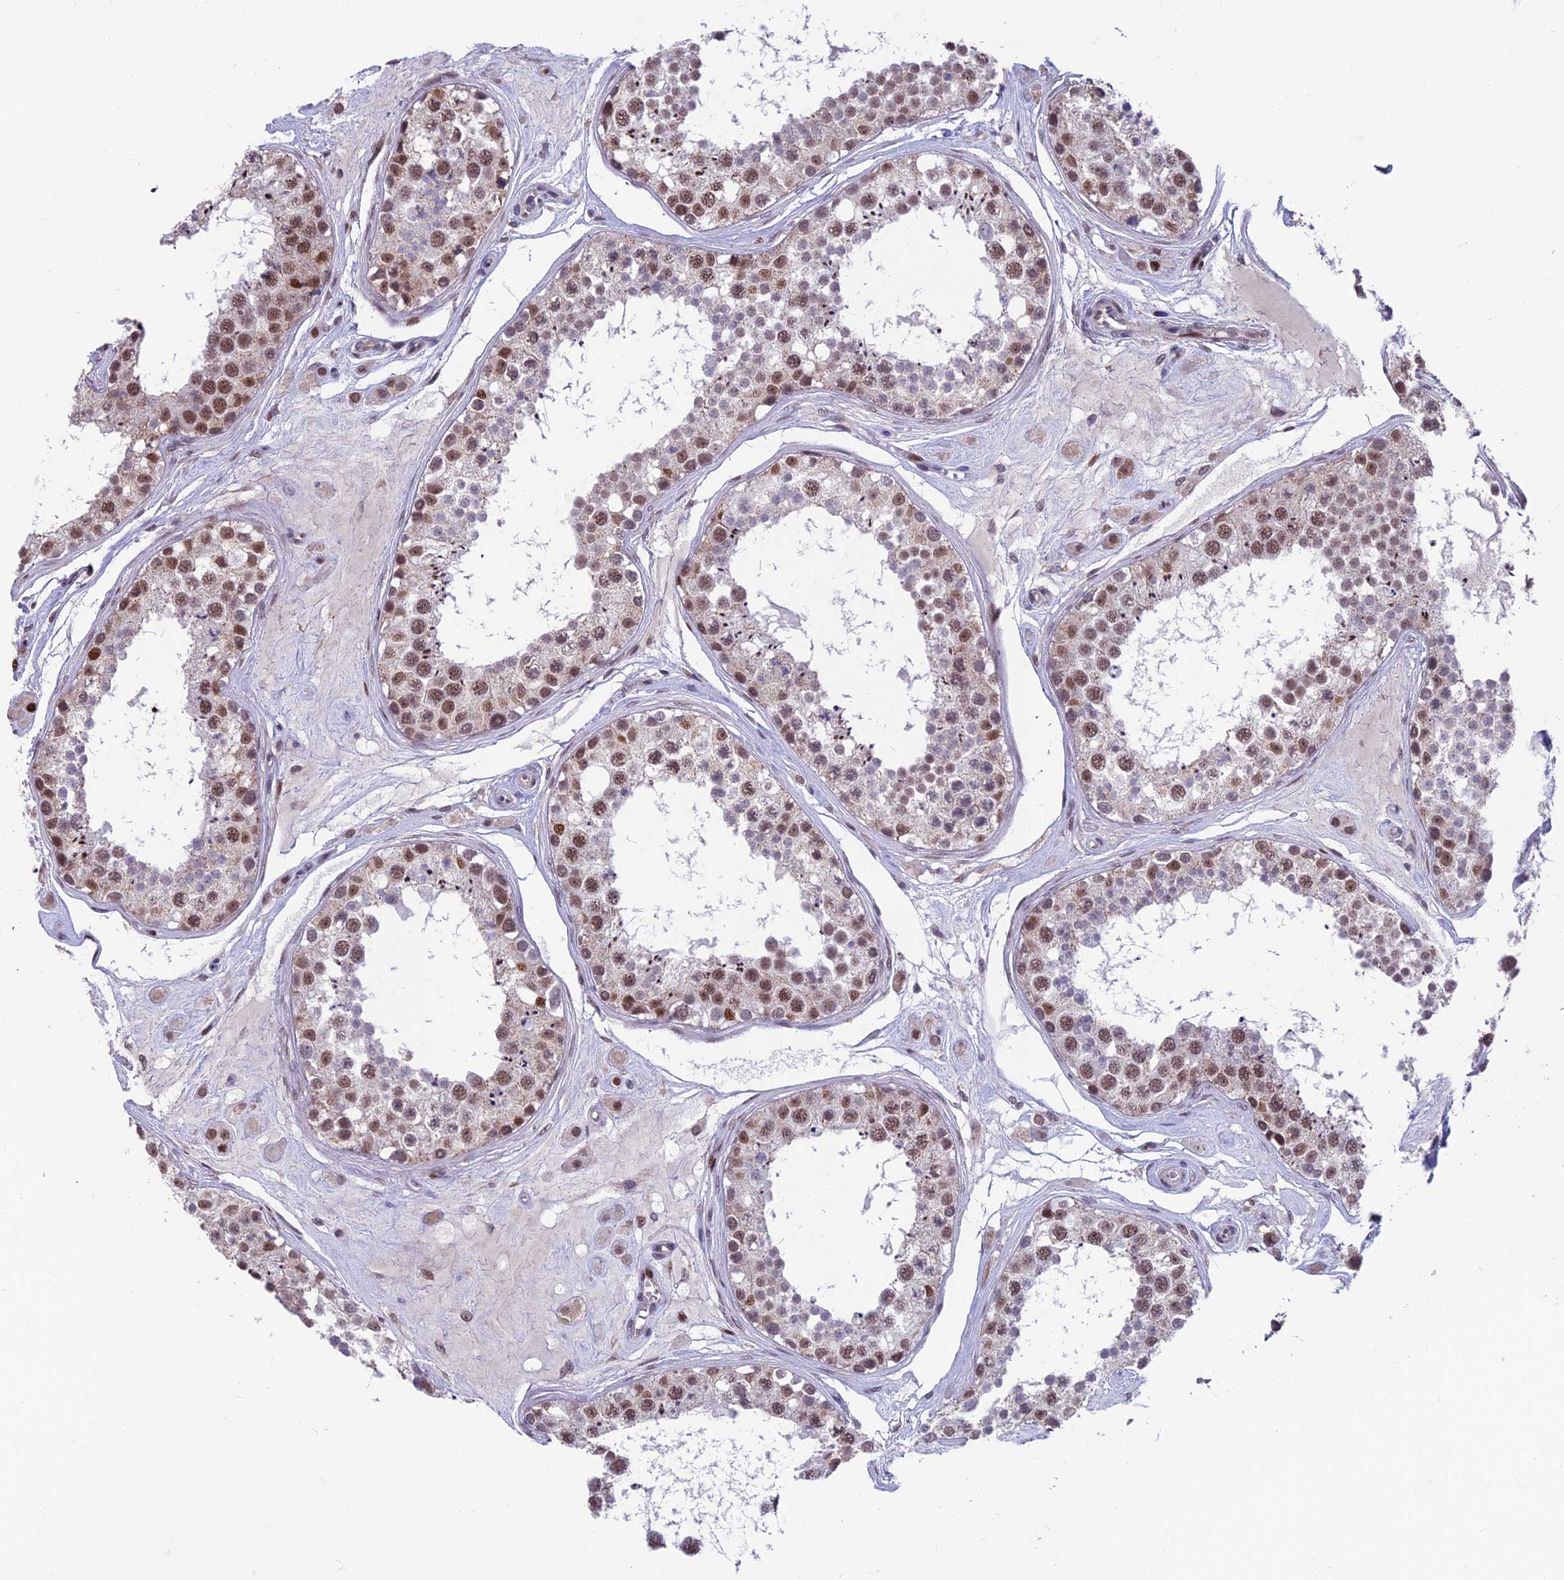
{"staining": {"intensity": "moderate", "quantity": "25%-75%", "location": "nuclear"}, "tissue": "testis", "cell_type": "Cells in seminiferous ducts", "image_type": "normal", "snomed": [{"axis": "morphology", "description": "Normal tissue, NOS"}, {"axis": "topography", "description": "Testis"}], "caption": "Brown immunohistochemical staining in benign testis shows moderate nuclear expression in approximately 25%-75% of cells in seminiferous ducts.", "gene": "KIAA1191", "patient": {"sex": "male", "age": 25}}